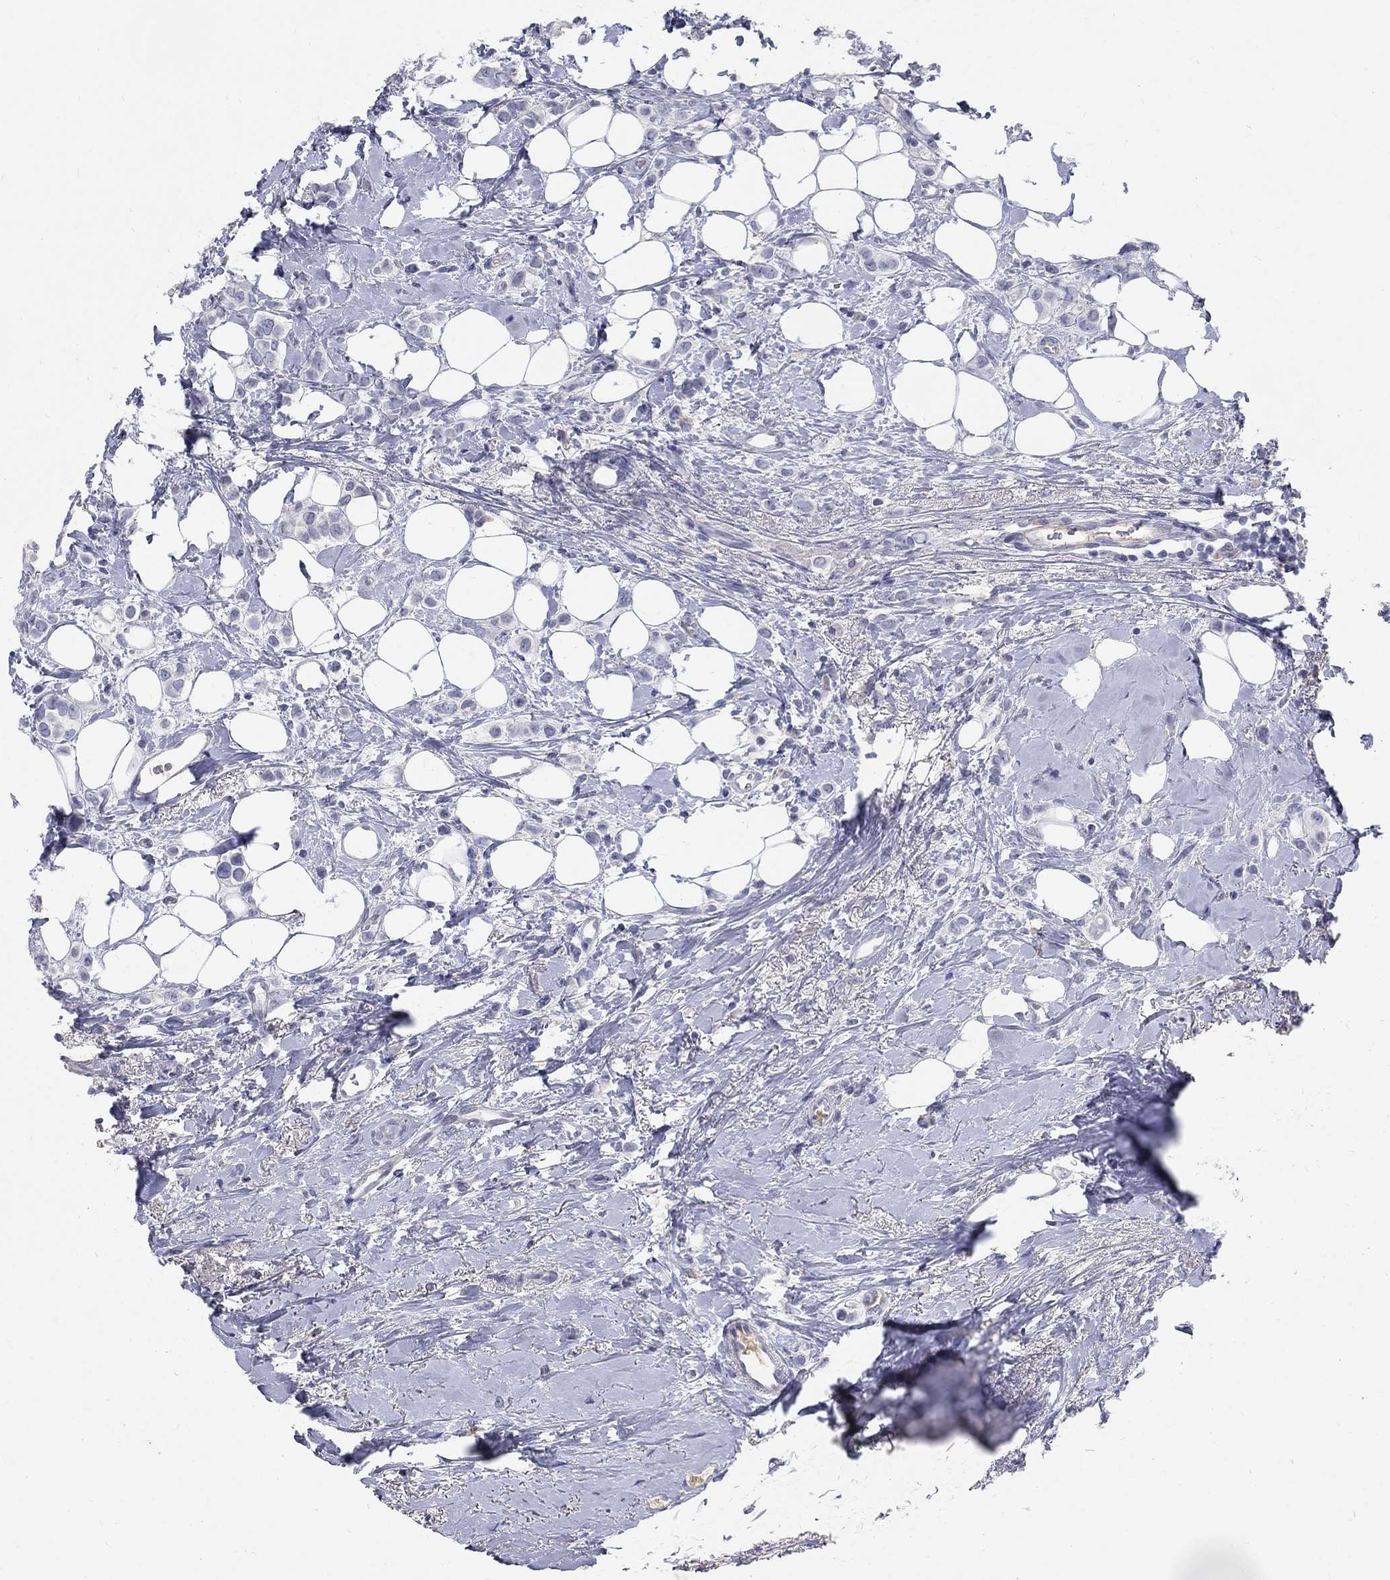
{"staining": {"intensity": "negative", "quantity": "none", "location": "none"}, "tissue": "breast cancer", "cell_type": "Tumor cells", "image_type": "cancer", "snomed": [{"axis": "morphology", "description": "Lobular carcinoma"}, {"axis": "topography", "description": "Breast"}], "caption": "An image of breast lobular carcinoma stained for a protein shows no brown staining in tumor cells. (DAB immunohistochemistry (IHC), high magnification).", "gene": "PTH1R", "patient": {"sex": "female", "age": 66}}